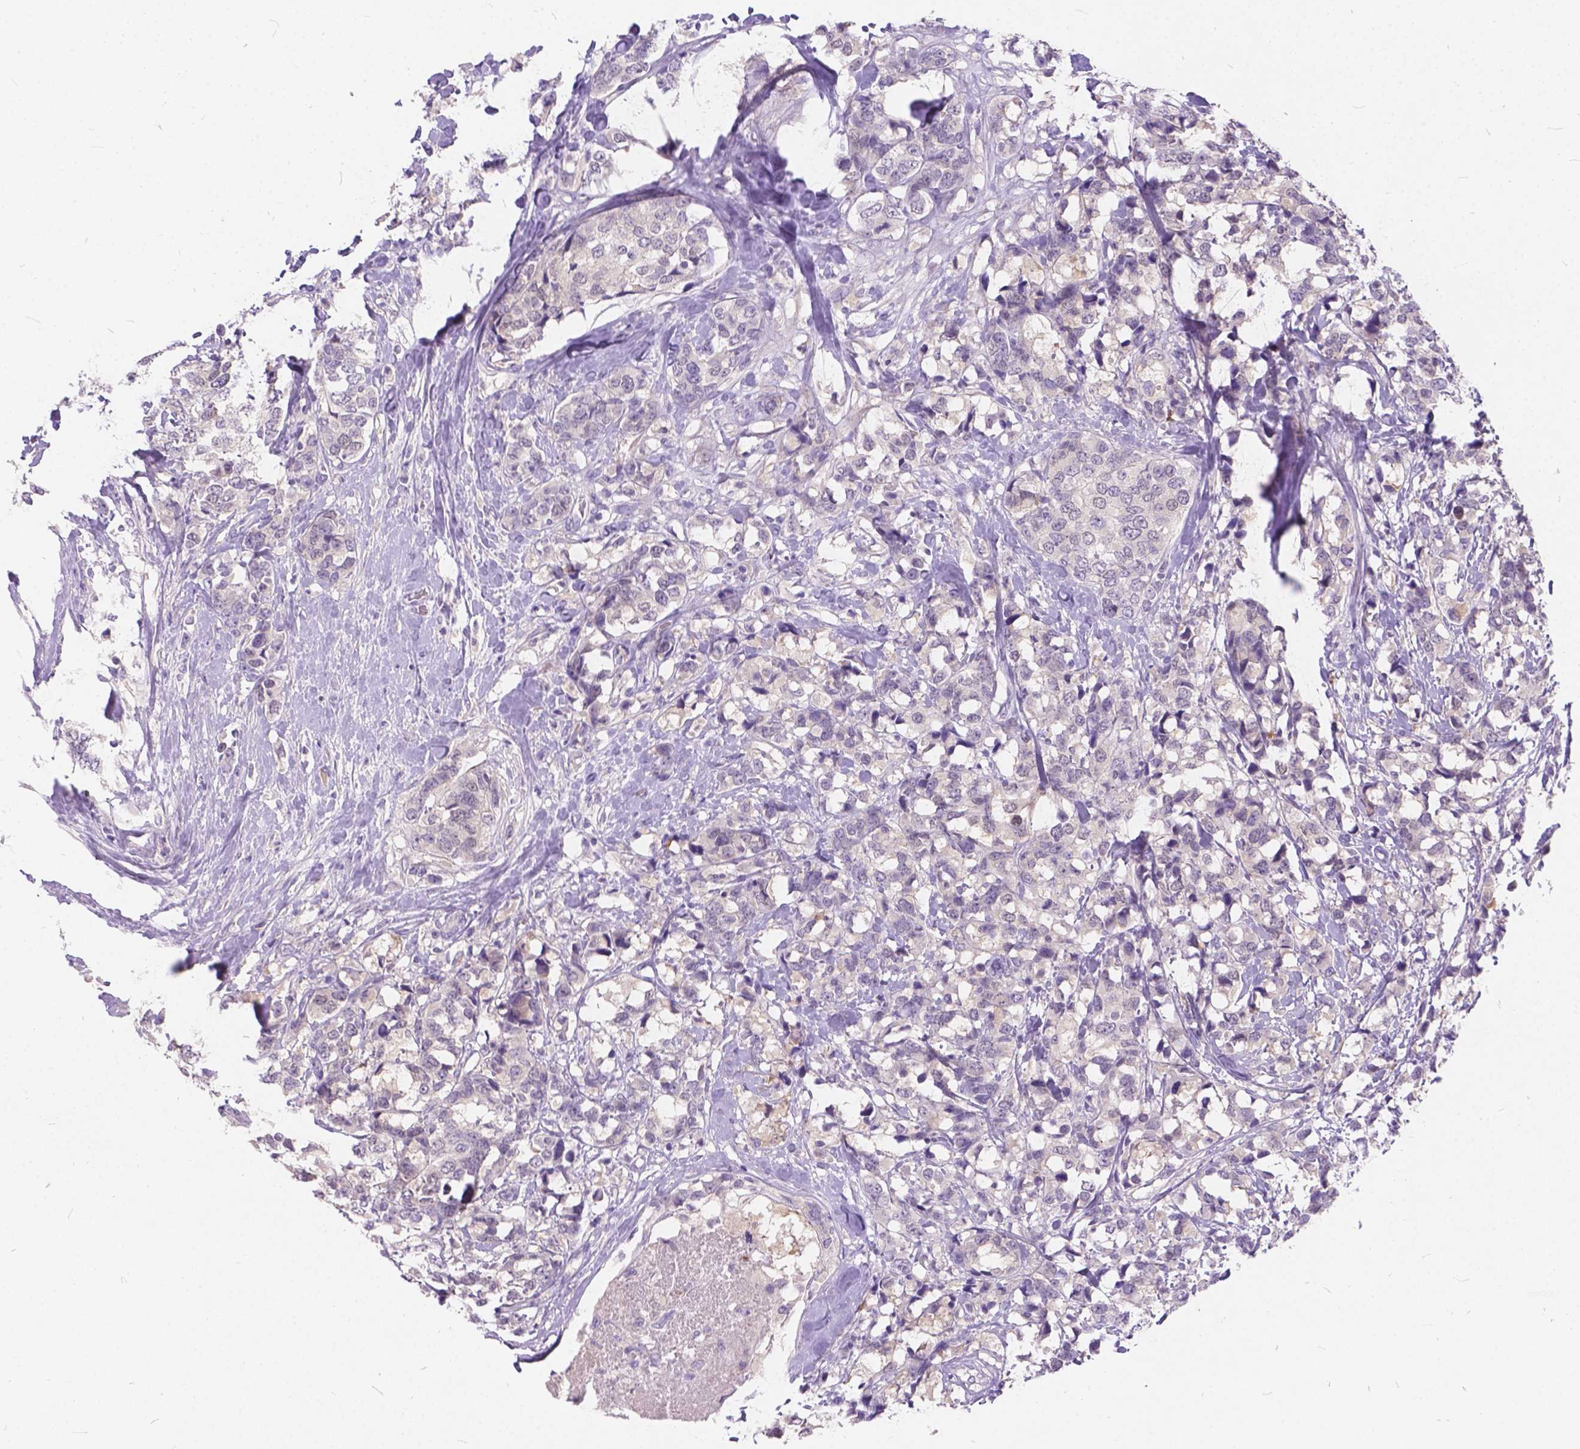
{"staining": {"intensity": "negative", "quantity": "none", "location": "none"}, "tissue": "breast cancer", "cell_type": "Tumor cells", "image_type": "cancer", "snomed": [{"axis": "morphology", "description": "Lobular carcinoma"}, {"axis": "topography", "description": "Breast"}], "caption": "Breast lobular carcinoma was stained to show a protein in brown. There is no significant positivity in tumor cells.", "gene": "PEX11G", "patient": {"sex": "female", "age": 59}}